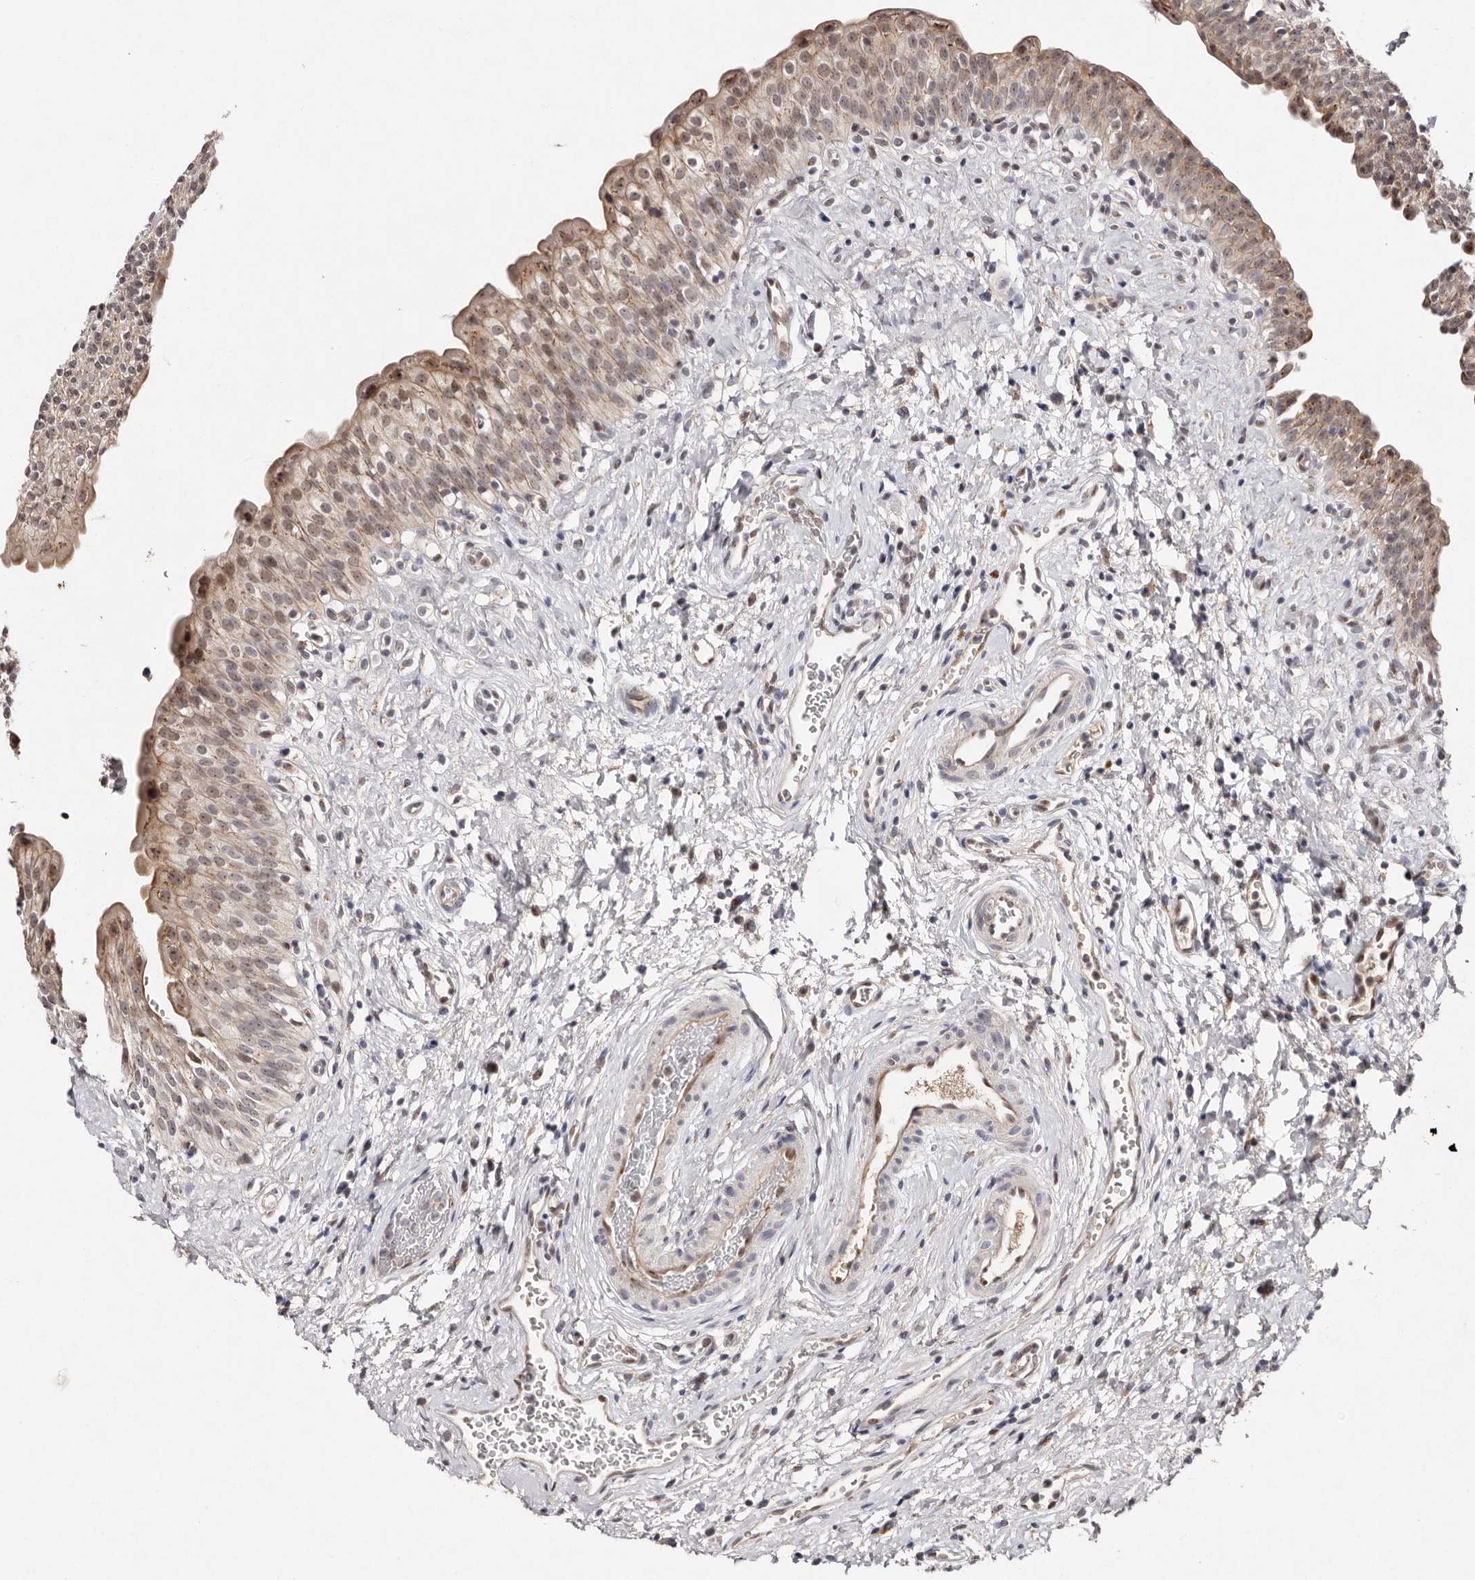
{"staining": {"intensity": "weak", "quantity": ">75%", "location": "cytoplasmic/membranous,nuclear"}, "tissue": "urinary bladder", "cell_type": "Urothelial cells", "image_type": "normal", "snomed": [{"axis": "morphology", "description": "Normal tissue, NOS"}, {"axis": "topography", "description": "Urinary bladder"}], "caption": "Brown immunohistochemical staining in unremarkable urinary bladder exhibits weak cytoplasmic/membranous,nuclear positivity in approximately >75% of urothelial cells. (DAB (3,3'-diaminobenzidine) IHC with brightfield microscopy, high magnification).", "gene": "KLF7", "patient": {"sex": "male", "age": 51}}